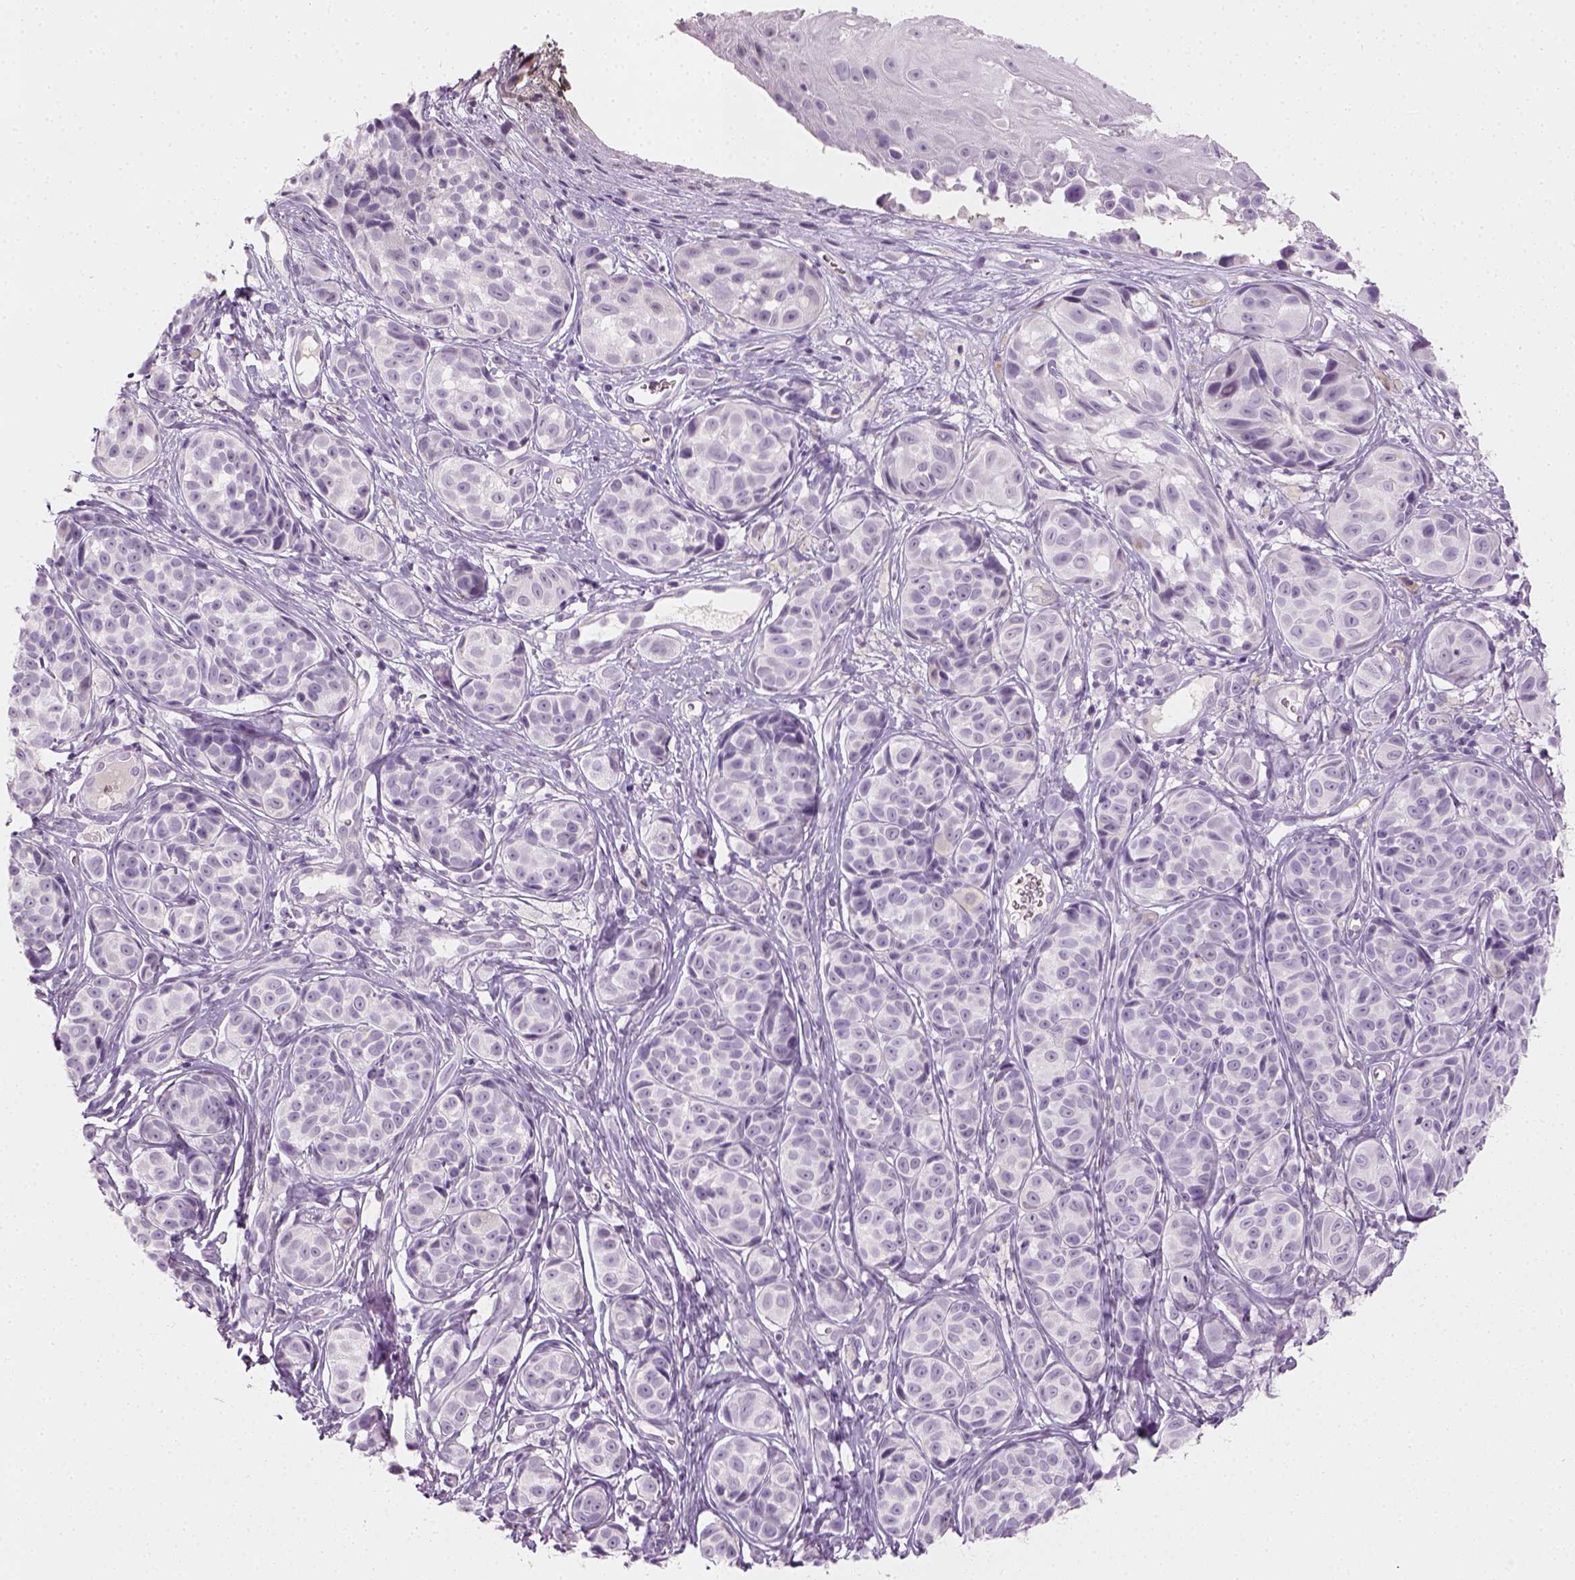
{"staining": {"intensity": "negative", "quantity": "none", "location": "none"}, "tissue": "melanoma", "cell_type": "Tumor cells", "image_type": "cancer", "snomed": [{"axis": "morphology", "description": "Malignant melanoma, NOS"}, {"axis": "topography", "description": "Skin"}], "caption": "This histopathology image is of malignant melanoma stained with immunohistochemistry to label a protein in brown with the nuclei are counter-stained blue. There is no staining in tumor cells.", "gene": "TH", "patient": {"sex": "male", "age": 48}}